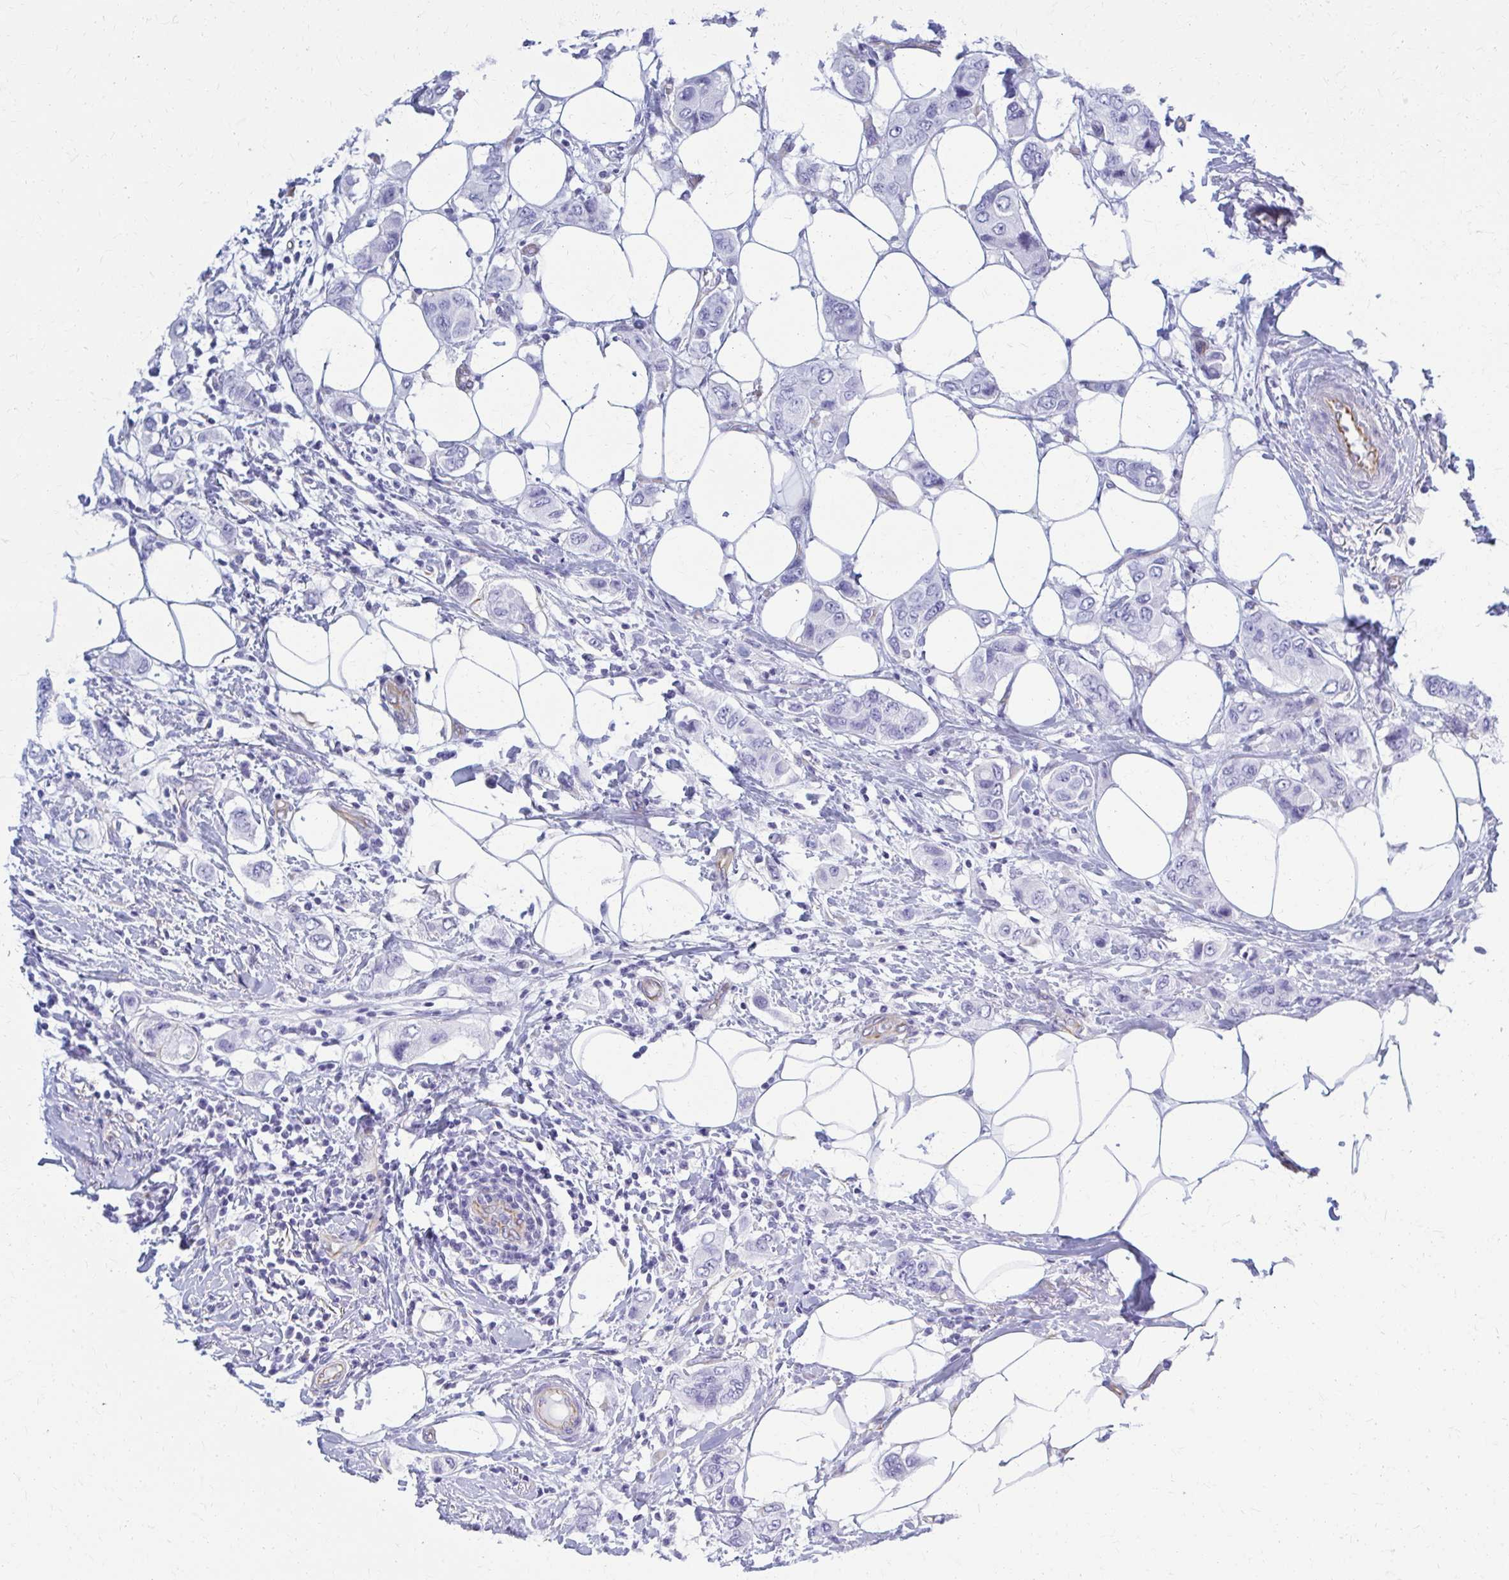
{"staining": {"intensity": "negative", "quantity": "none", "location": "none"}, "tissue": "breast cancer", "cell_type": "Tumor cells", "image_type": "cancer", "snomed": [{"axis": "morphology", "description": "Lobular carcinoma"}, {"axis": "topography", "description": "Breast"}], "caption": "Lobular carcinoma (breast) was stained to show a protein in brown. There is no significant expression in tumor cells. Nuclei are stained in blue.", "gene": "GFAP", "patient": {"sex": "female", "age": 51}}